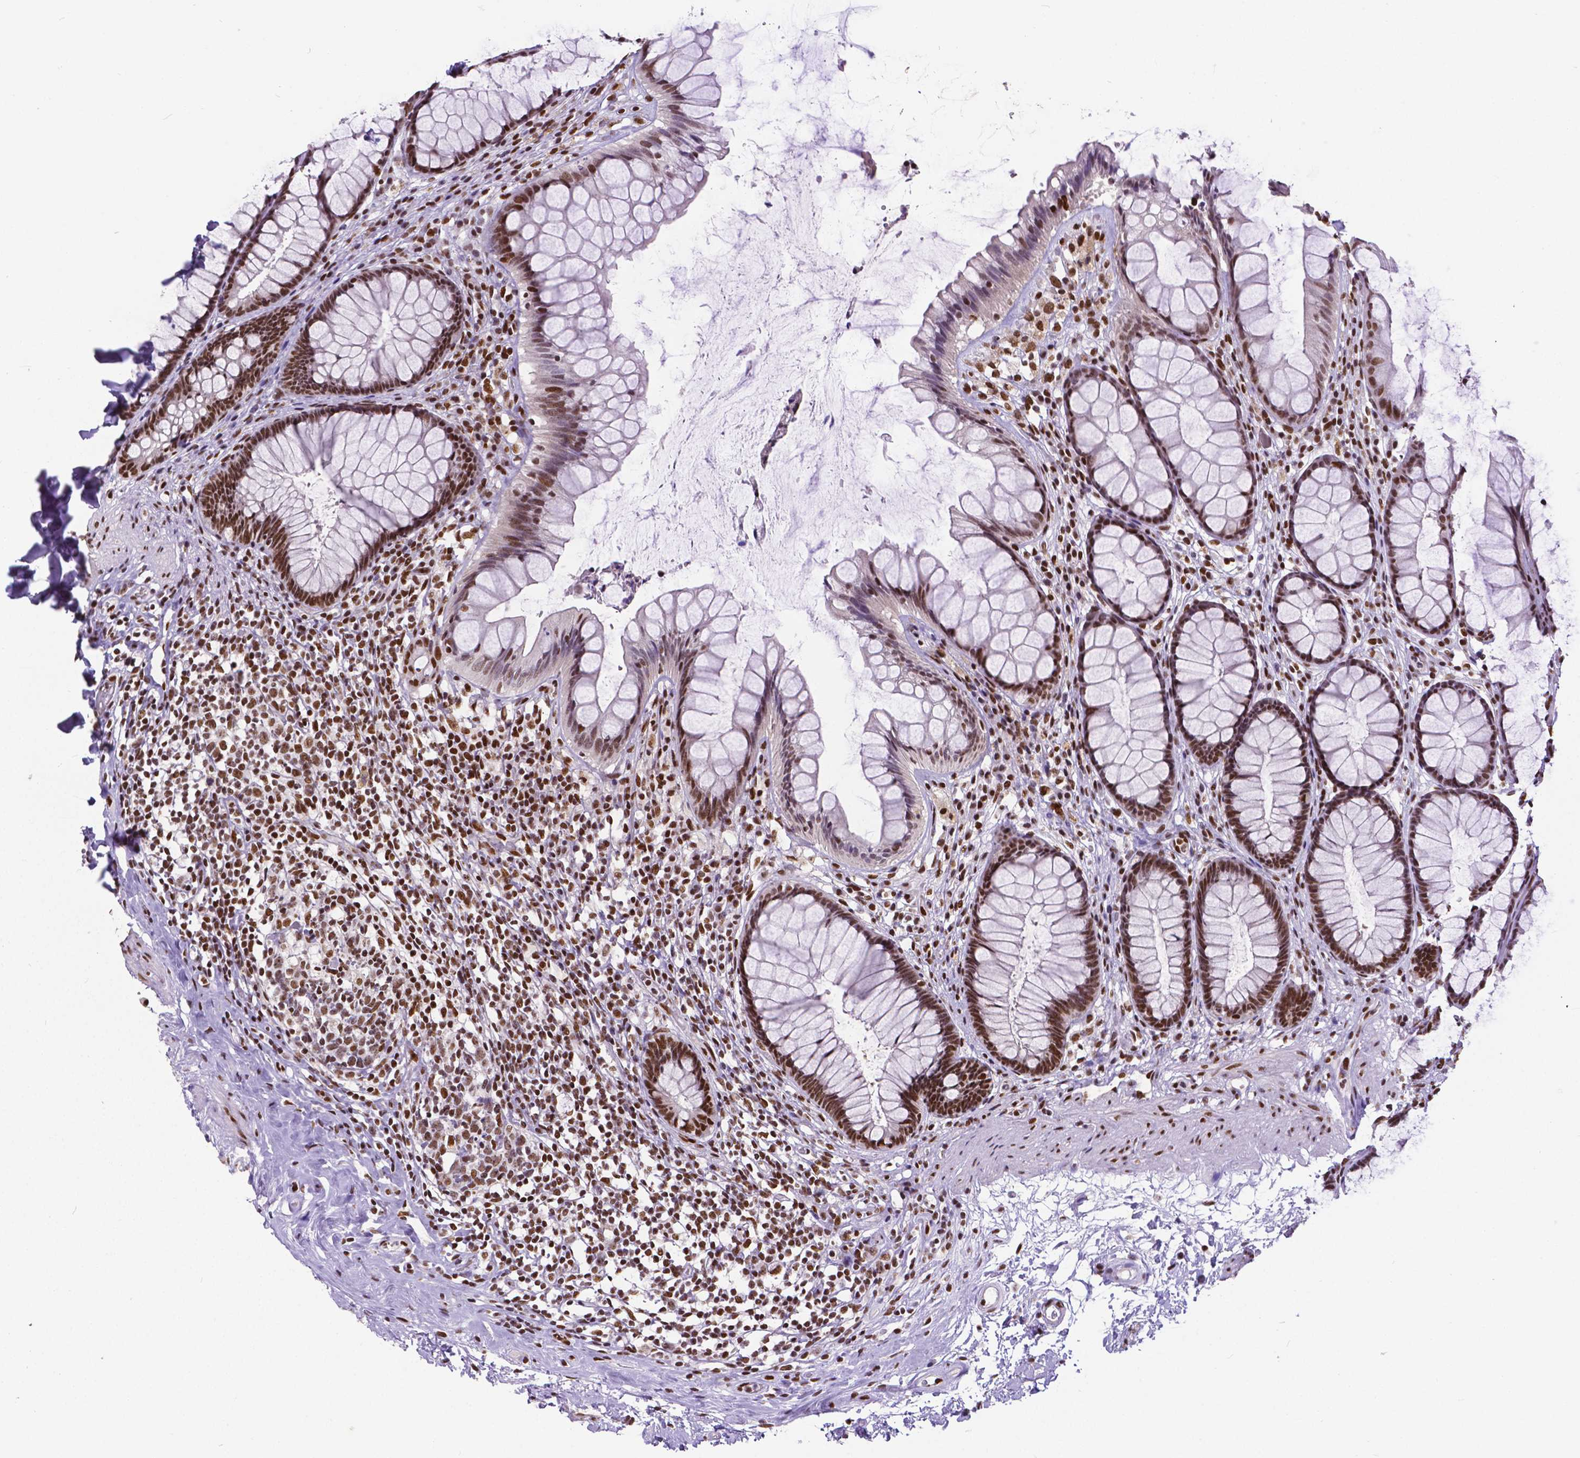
{"staining": {"intensity": "moderate", "quantity": ">75%", "location": "nuclear"}, "tissue": "rectum", "cell_type": "Glandular cells", "image_type": "normal", "snomed": [{"axis": "morphology", "description": "Normal tissue, NOS"}, {"axis": "topography", "description": "Rectum"}], "caption": "Approximately >75% of glandular cells in benign rectum display moderate nuclear protein staining as visualized by brown immunohistochemical staining.", "gene": "ATRX", "patient": {"sex": "male", "age": 72}}